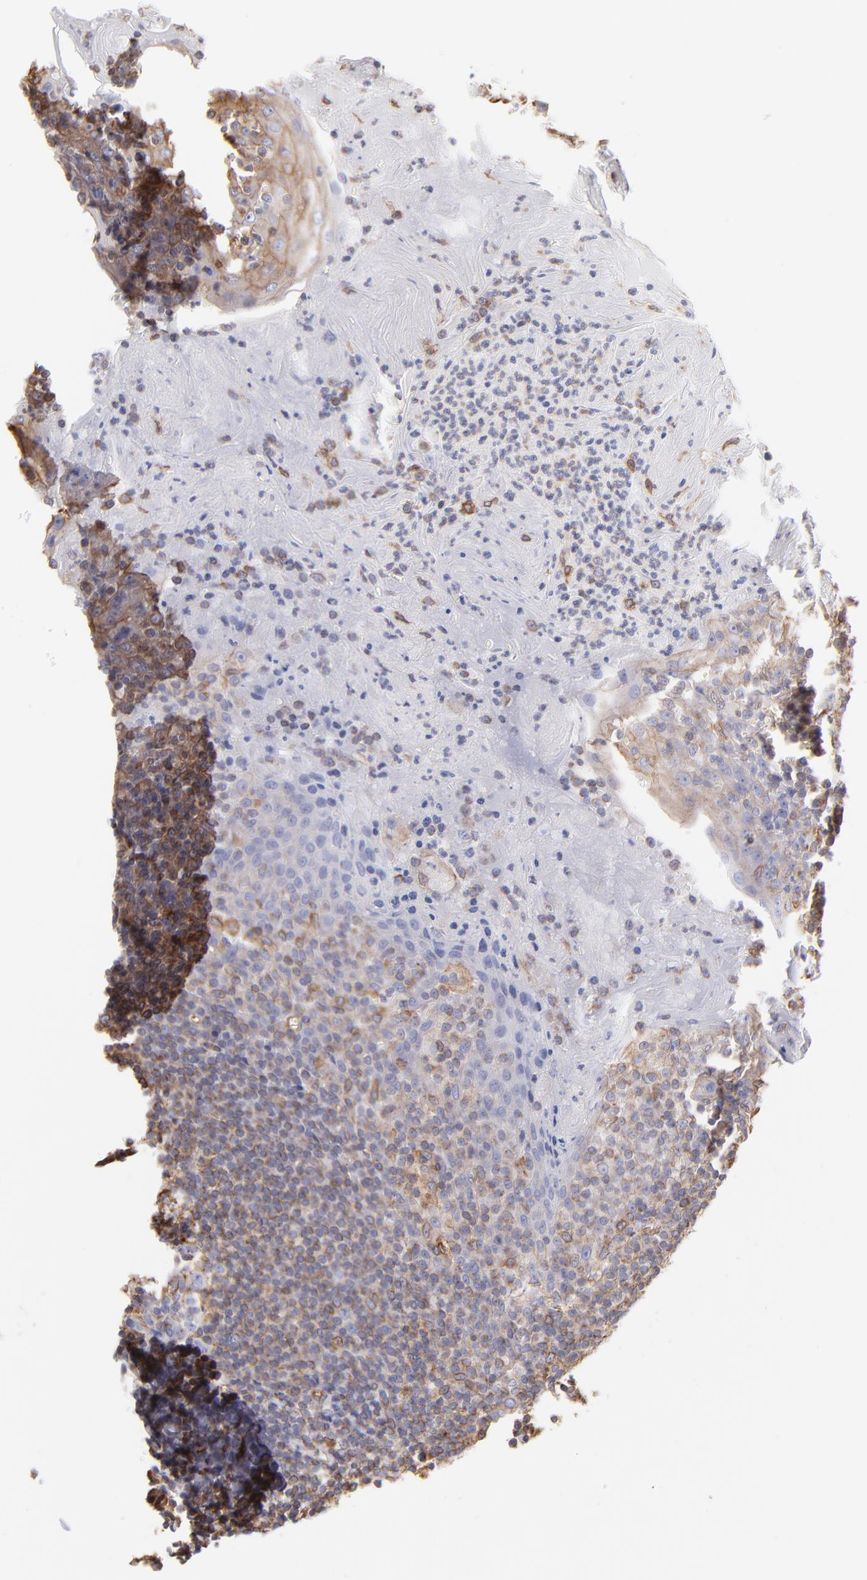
{"staining": {"intensity": "weak", "quantity": ">75%", "location": "cytoplasmic/membranous"}, "tissue": "tonsil", "cell_type": "Germinal center cells", "image_type": "normal", "snomed": [{"axis": "morphology", "description": "Normal tissue, NOS"}, {"axis": "topography", "description": "Tonsil"}], "caption": "DAB (3,3'-diaminobenzidine) immunohistochemical staining of normal tonsil demonstrates weak cytoplasmic/membranous protein staining in about >75% of germinal center cells.", "gene": "PLEC", "patient": {"sex": "male", "age": 31}}